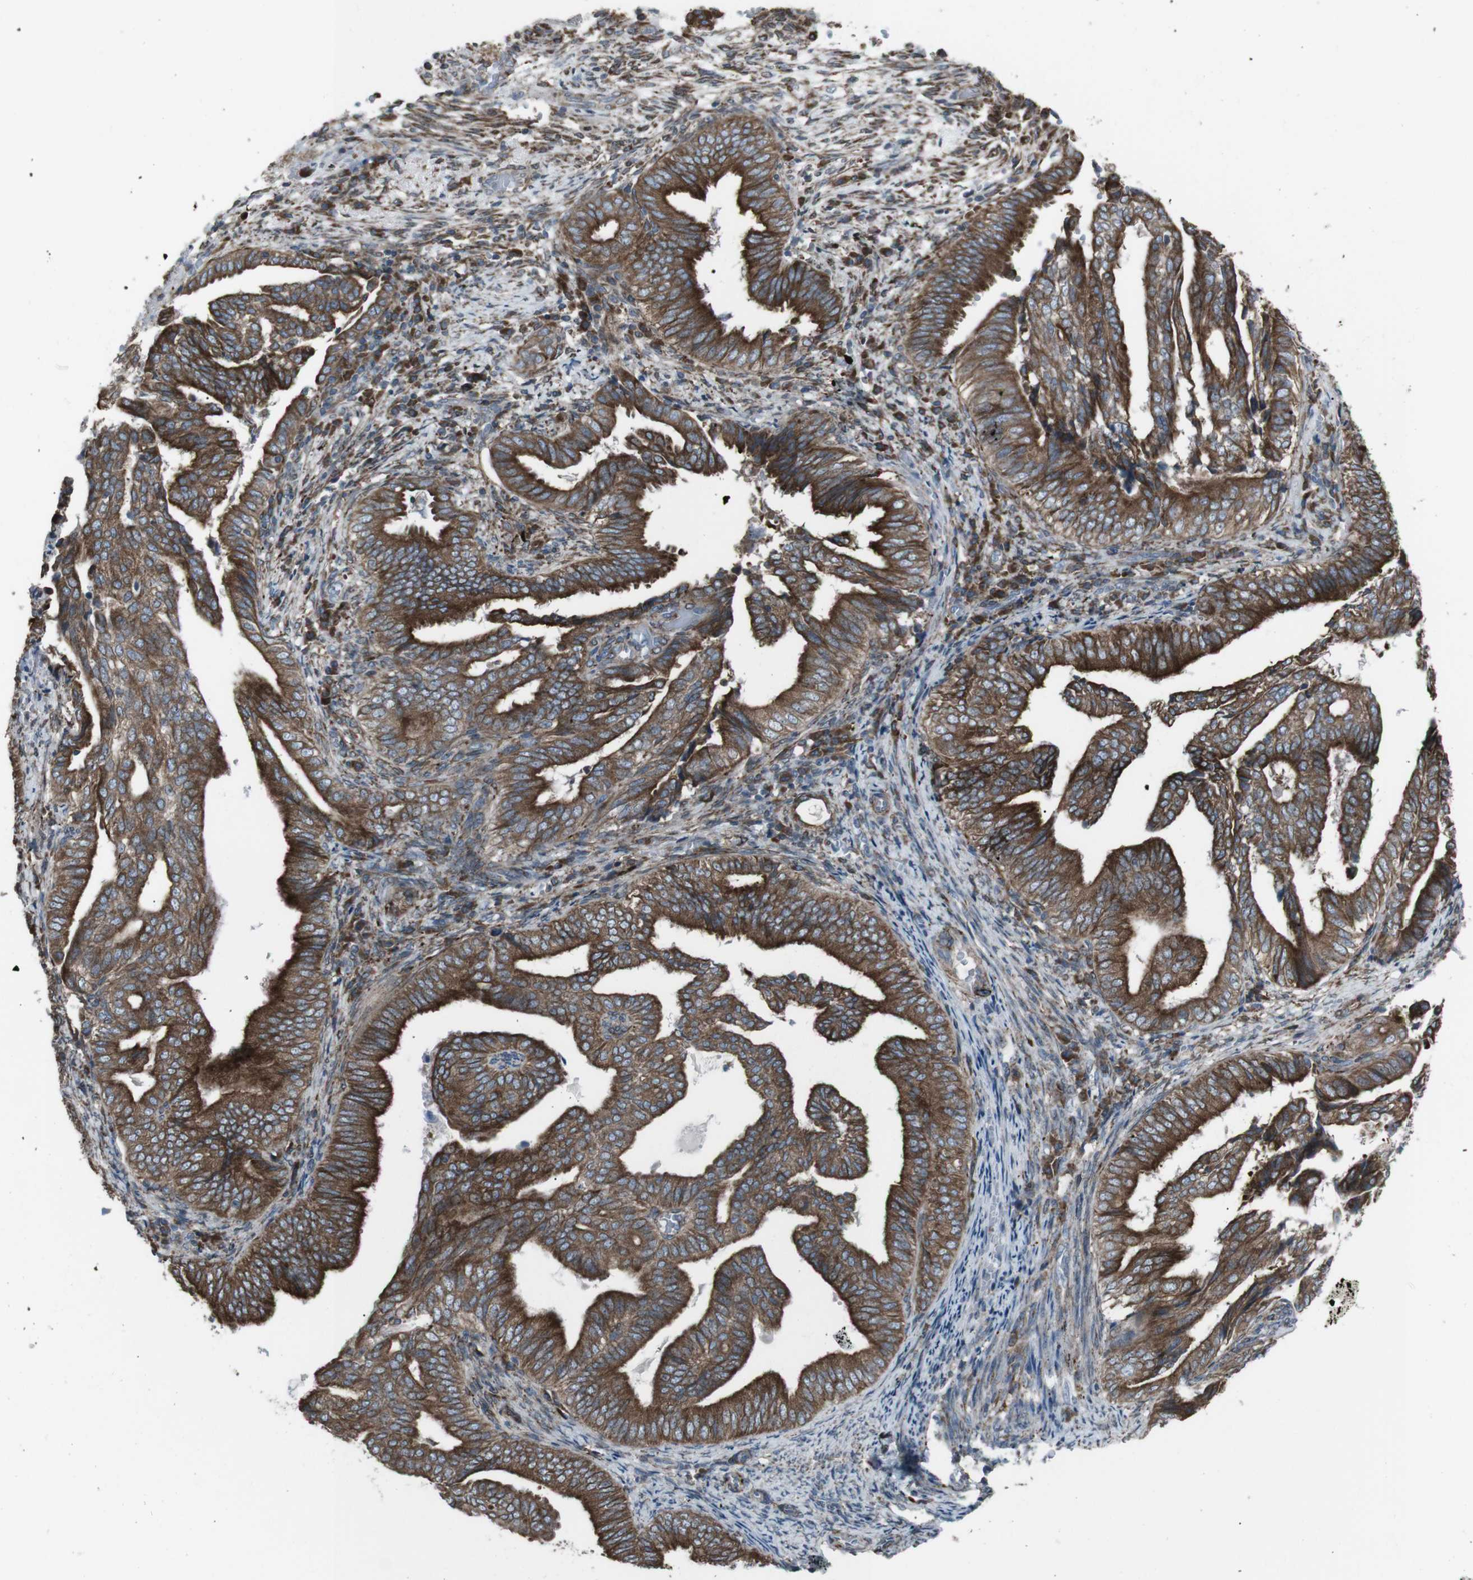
{"staining": {"intensity": "strong", "quantity": ">75%", "location": "cytoplasmic/membranous"}, "tissue": "endometrial cancer", "cell_type": "Tumor cells", "image_type": "cancer", "snomed": [{"axis": "morphology", "description": "Adenocarcinoma, NOS"}, {"axis": "topography", "description": "Endometrium"}], "caption": "Tumor cells reveal strong cytoplasmic/membranous expression in approximately >75% of cells in adenocarcinoma (endometrial).", "gene": "LNPK", "patient": {"sex": "female", "age": 58}}